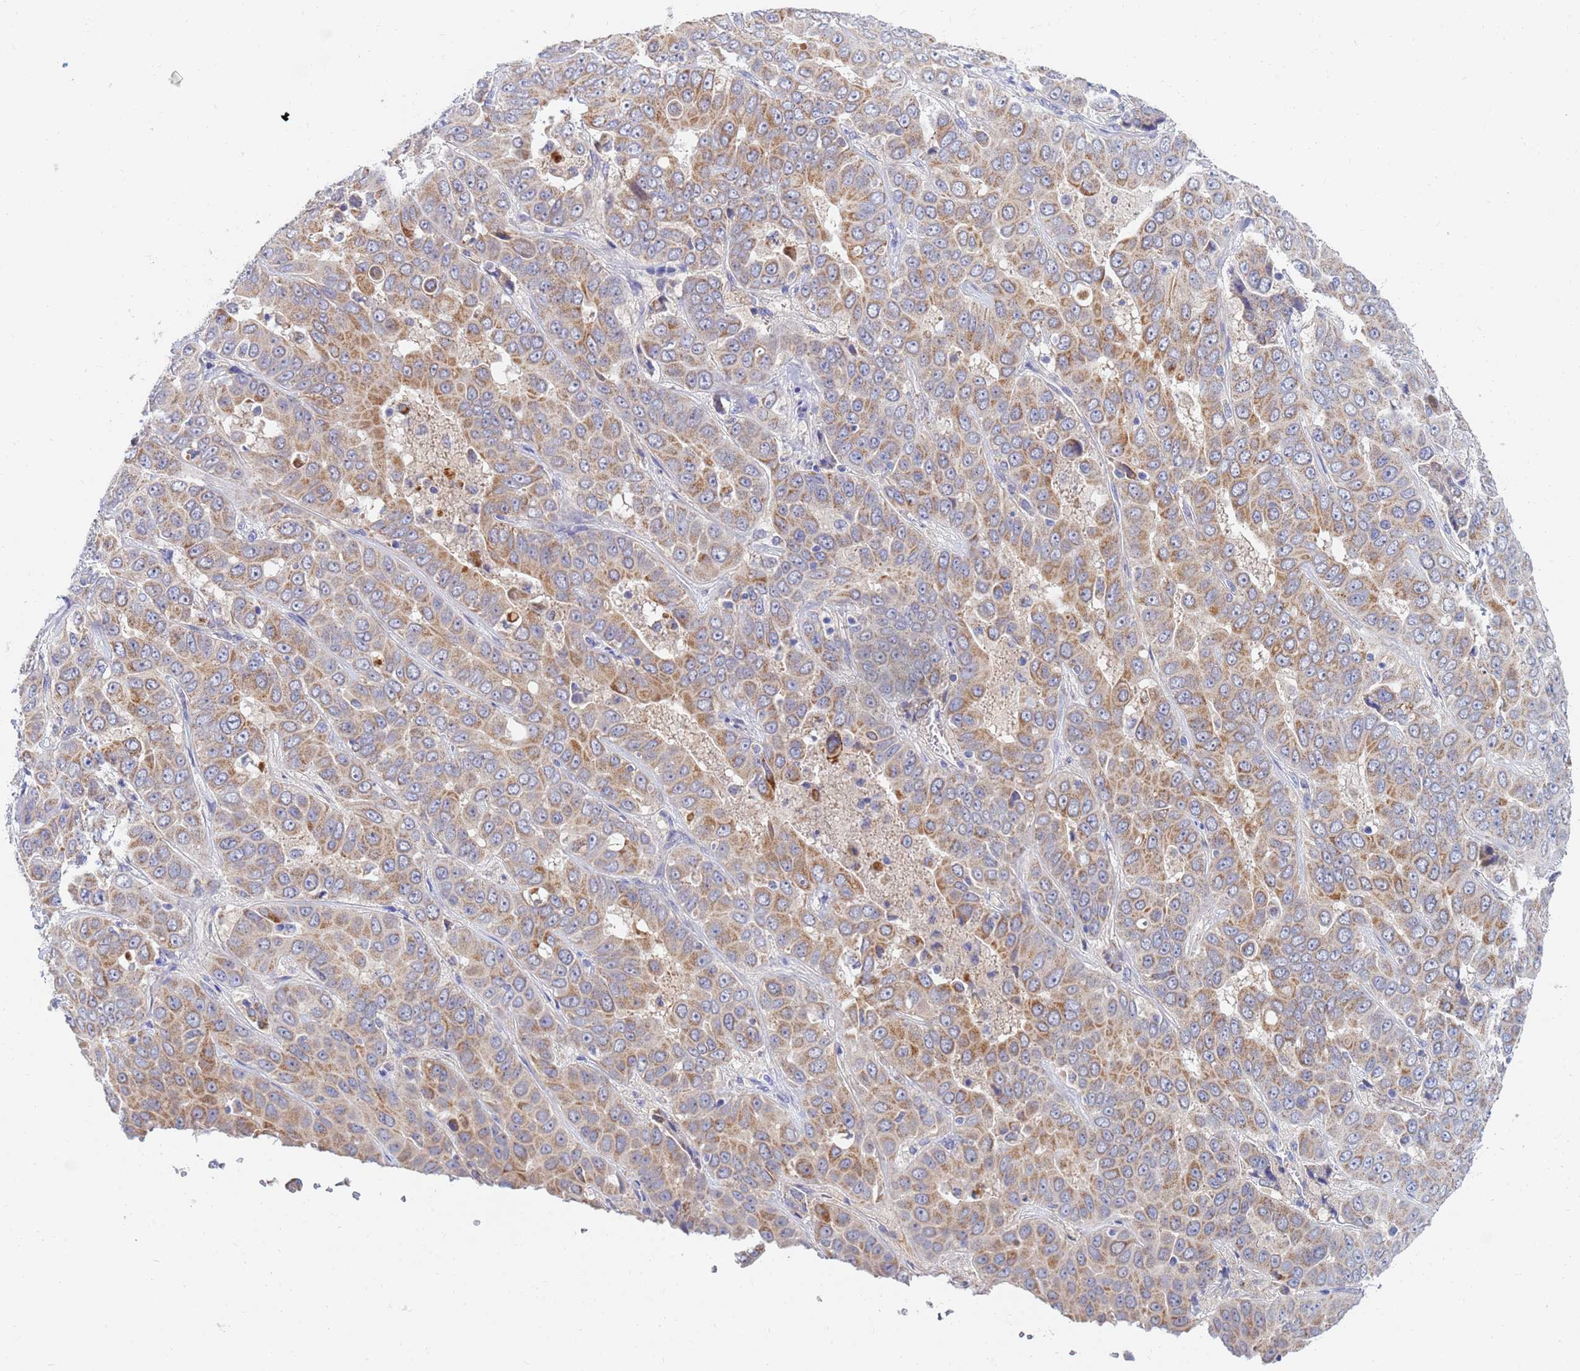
{"staining": {"intensity": "moderate", "quantity": ">75%", "location": "cytoplasmic/membranous"}, "tissue": "liver cancer", "cell_type": "Tumor cells", "image_type": "cancer", "snomed": [{"axis": "morphology", "description": "Cholangiocarcinoma"}, {"axis": "topography", "description": "Liver"}], "caption": "Moderate cytoplasmic/membranous expression for a protein is seen in about >75% of tumor cells of liver cancer (cholangiocarcinoma) using IHC.", "gene": "SDR39U1", "patient": {"sex": "female", "age": 52}}